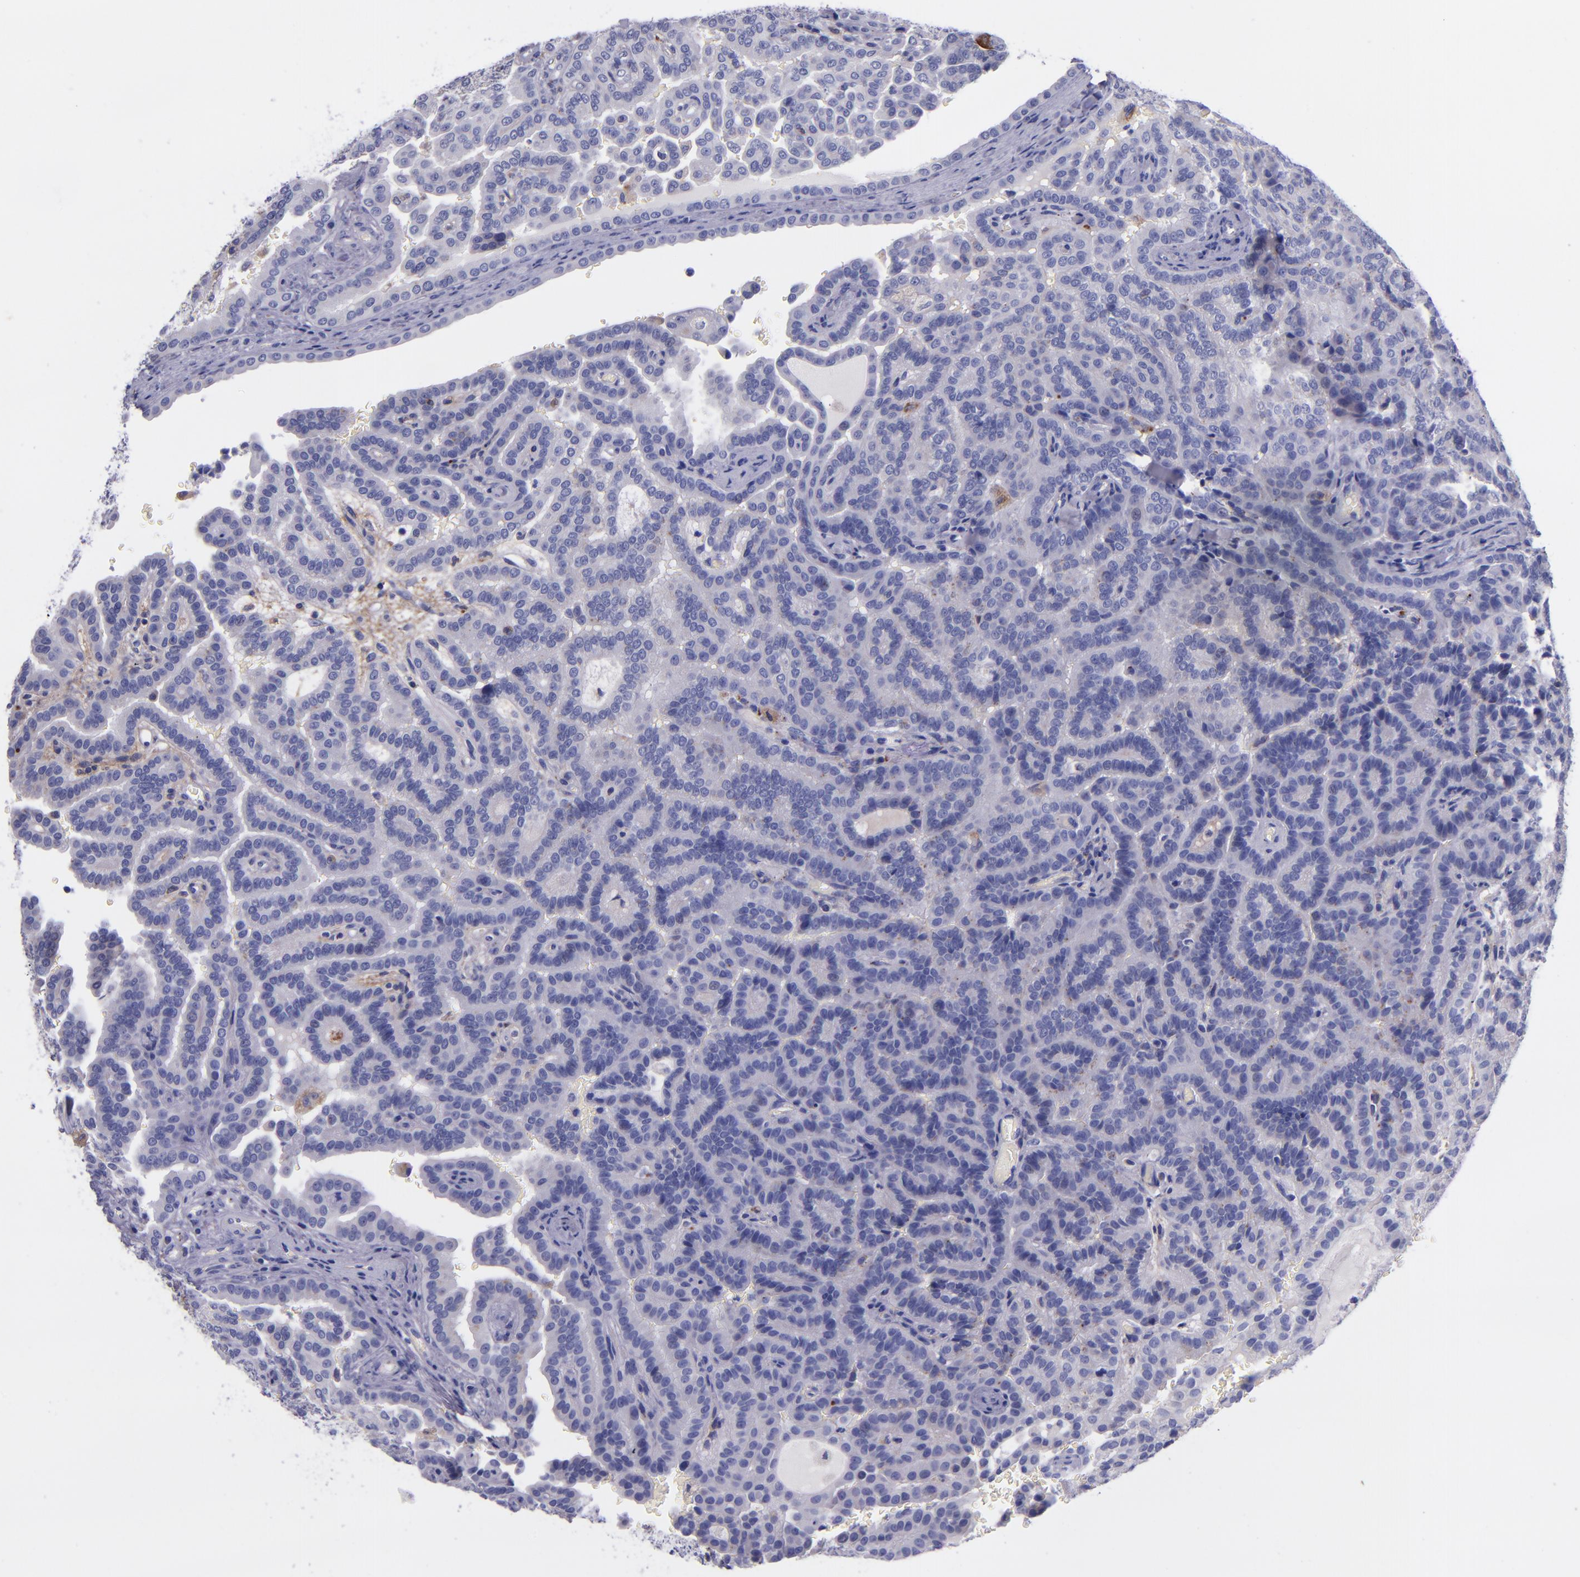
{"staining": {"intensity": "negative", "quantity": "none", "location": "none"}, "tissue": "renal cancer", "cell_type": "Tumor cells", "image_type": "cancer", "snomed": [{"axis": "morphology", "description": "Adenocarcinoma, NOS"}, {"axis": "topography", "description": "Kidney"}], "caption": "A histopathology image of human renal cancer is negative for staining in tumor cells.", "gene": "IVL", "patient": {"sex": "male", "age": 61}}